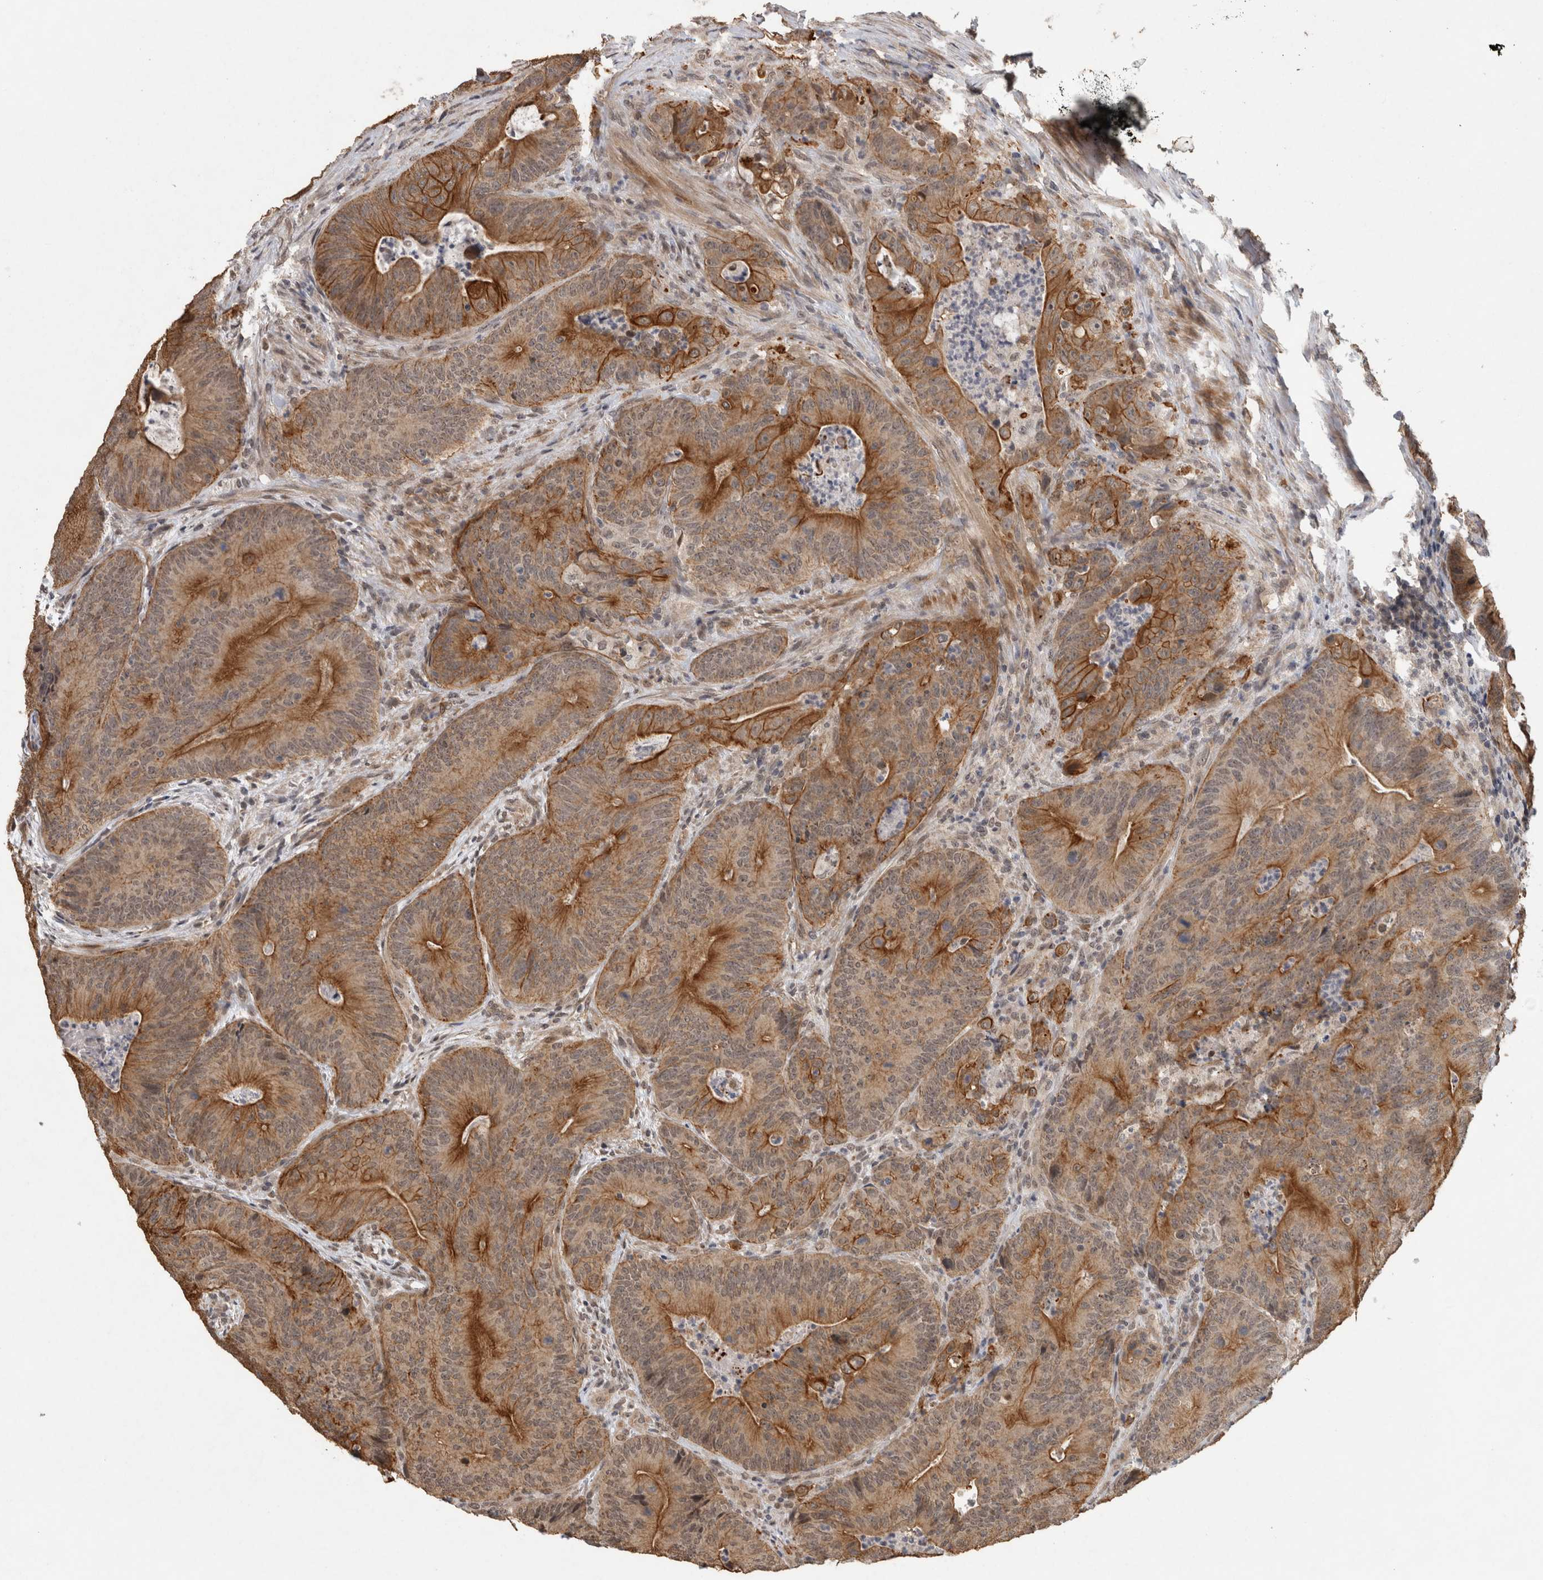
{"staining": {"intensity": "moderate", "quantity": ">75%", "location": "cytoplasmic/membranous"}, "tissue": "colorectal cancer", "cell_type": "Tumor cells", "image_type": "cancer", "snomed": [{"axis": "morphology", "description": "Normal tissue, NOS"}, {"axis": "topography", "description": "Colon"}], "caption": "DAB (3,3'-diaminobenzidine) immunohistochemical staining of colorectal cancer shows moderate cytoplasmic/membranous protein staining in approximately >75% of tumor cells.", "gene": "RHPN1", "patient": {"sex": "female", "age": 82}}